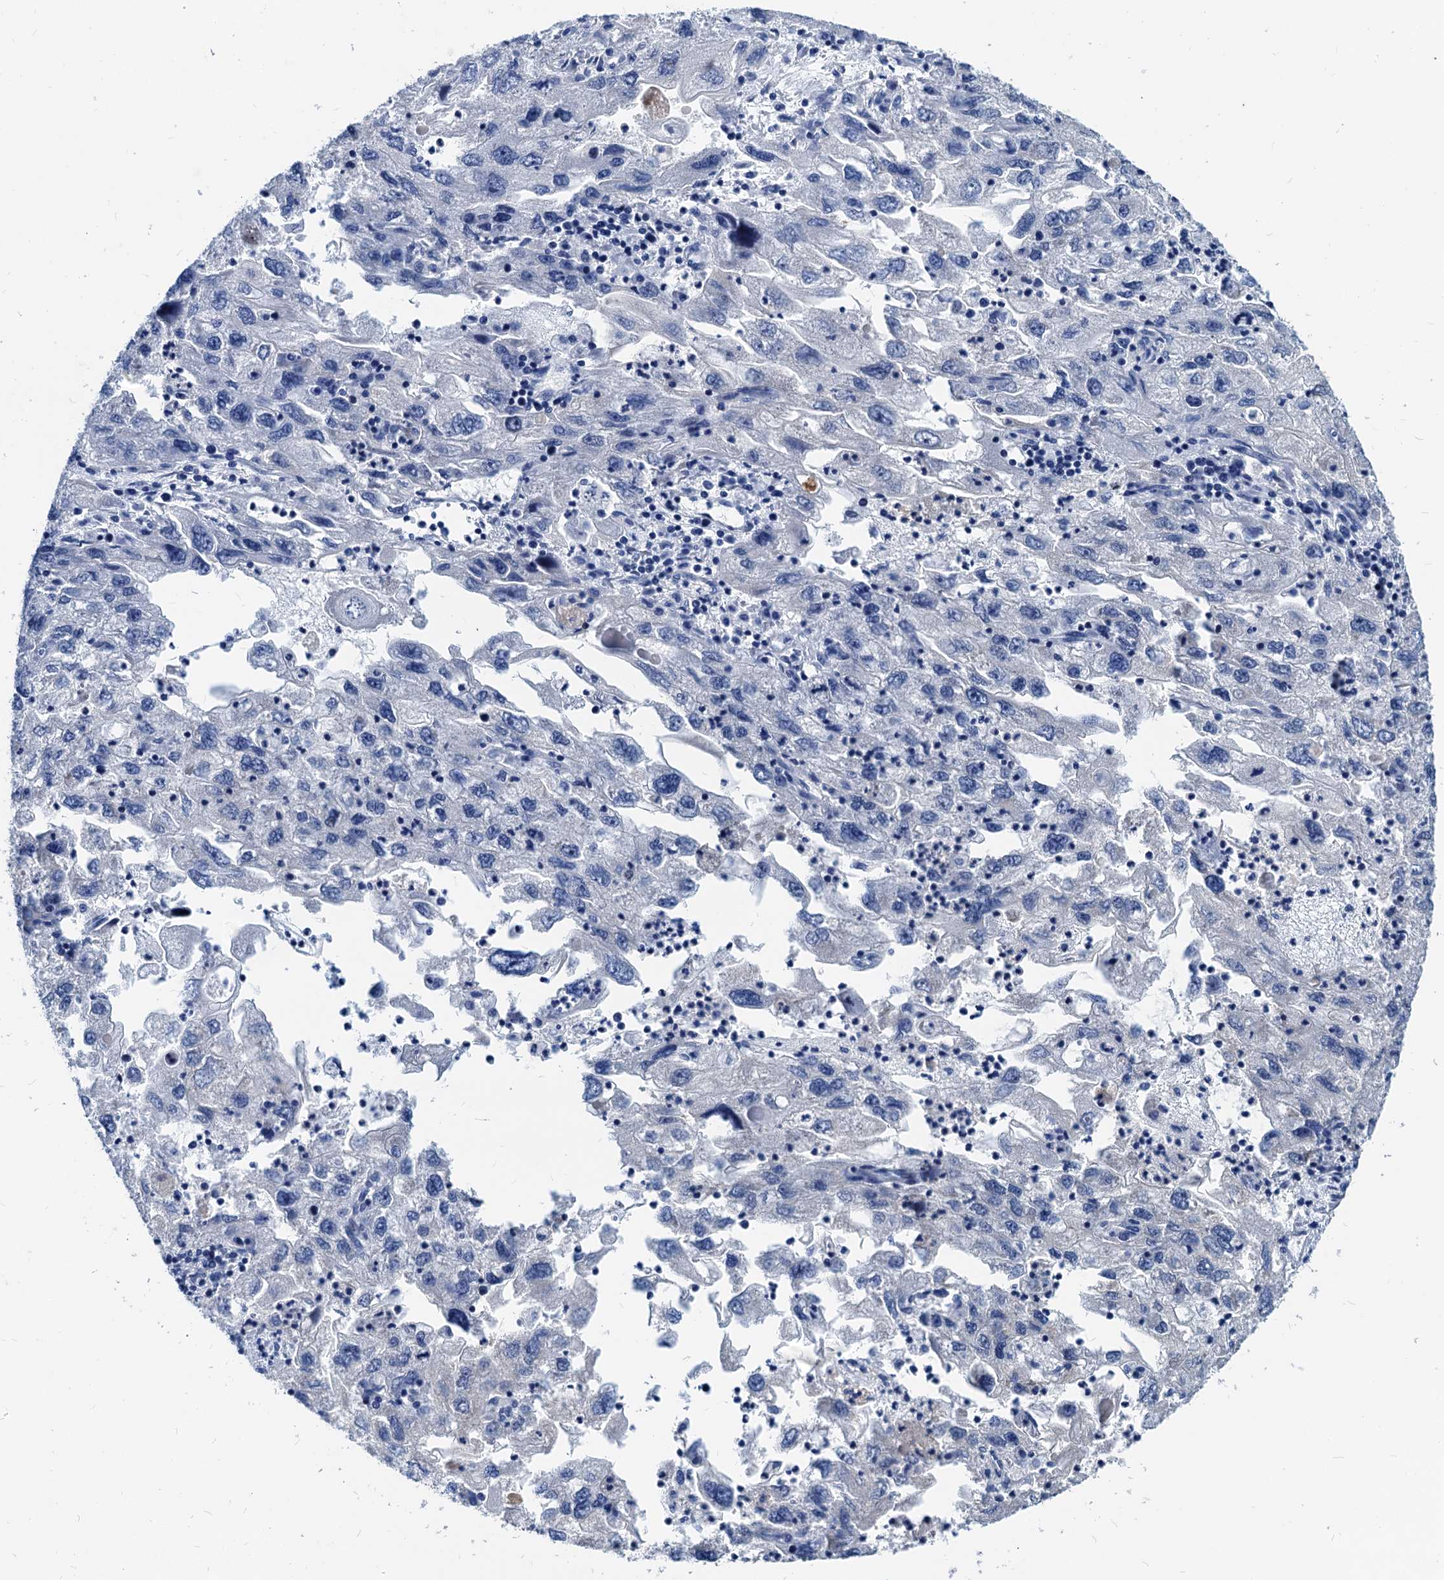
{"staining": {"intensity": "negative", "quantity": "none", "location": "none"}, "tissue": "endometrial cancer", "cell_type": "Tumor cells", "image_type": "cancer", "snomed": [{"axis": "morphology", "description": "Adenocarcinoma, NOS"}, {"axis": "topography", "description": "Endometrium"}], "caption": "This is an immunohistochemistry (IHC) photomicrograph of human endometrial cancer. There is no expression in tumor cells.", "gene": "HSF2", "patient": {"sex": "female", "age": 49}}